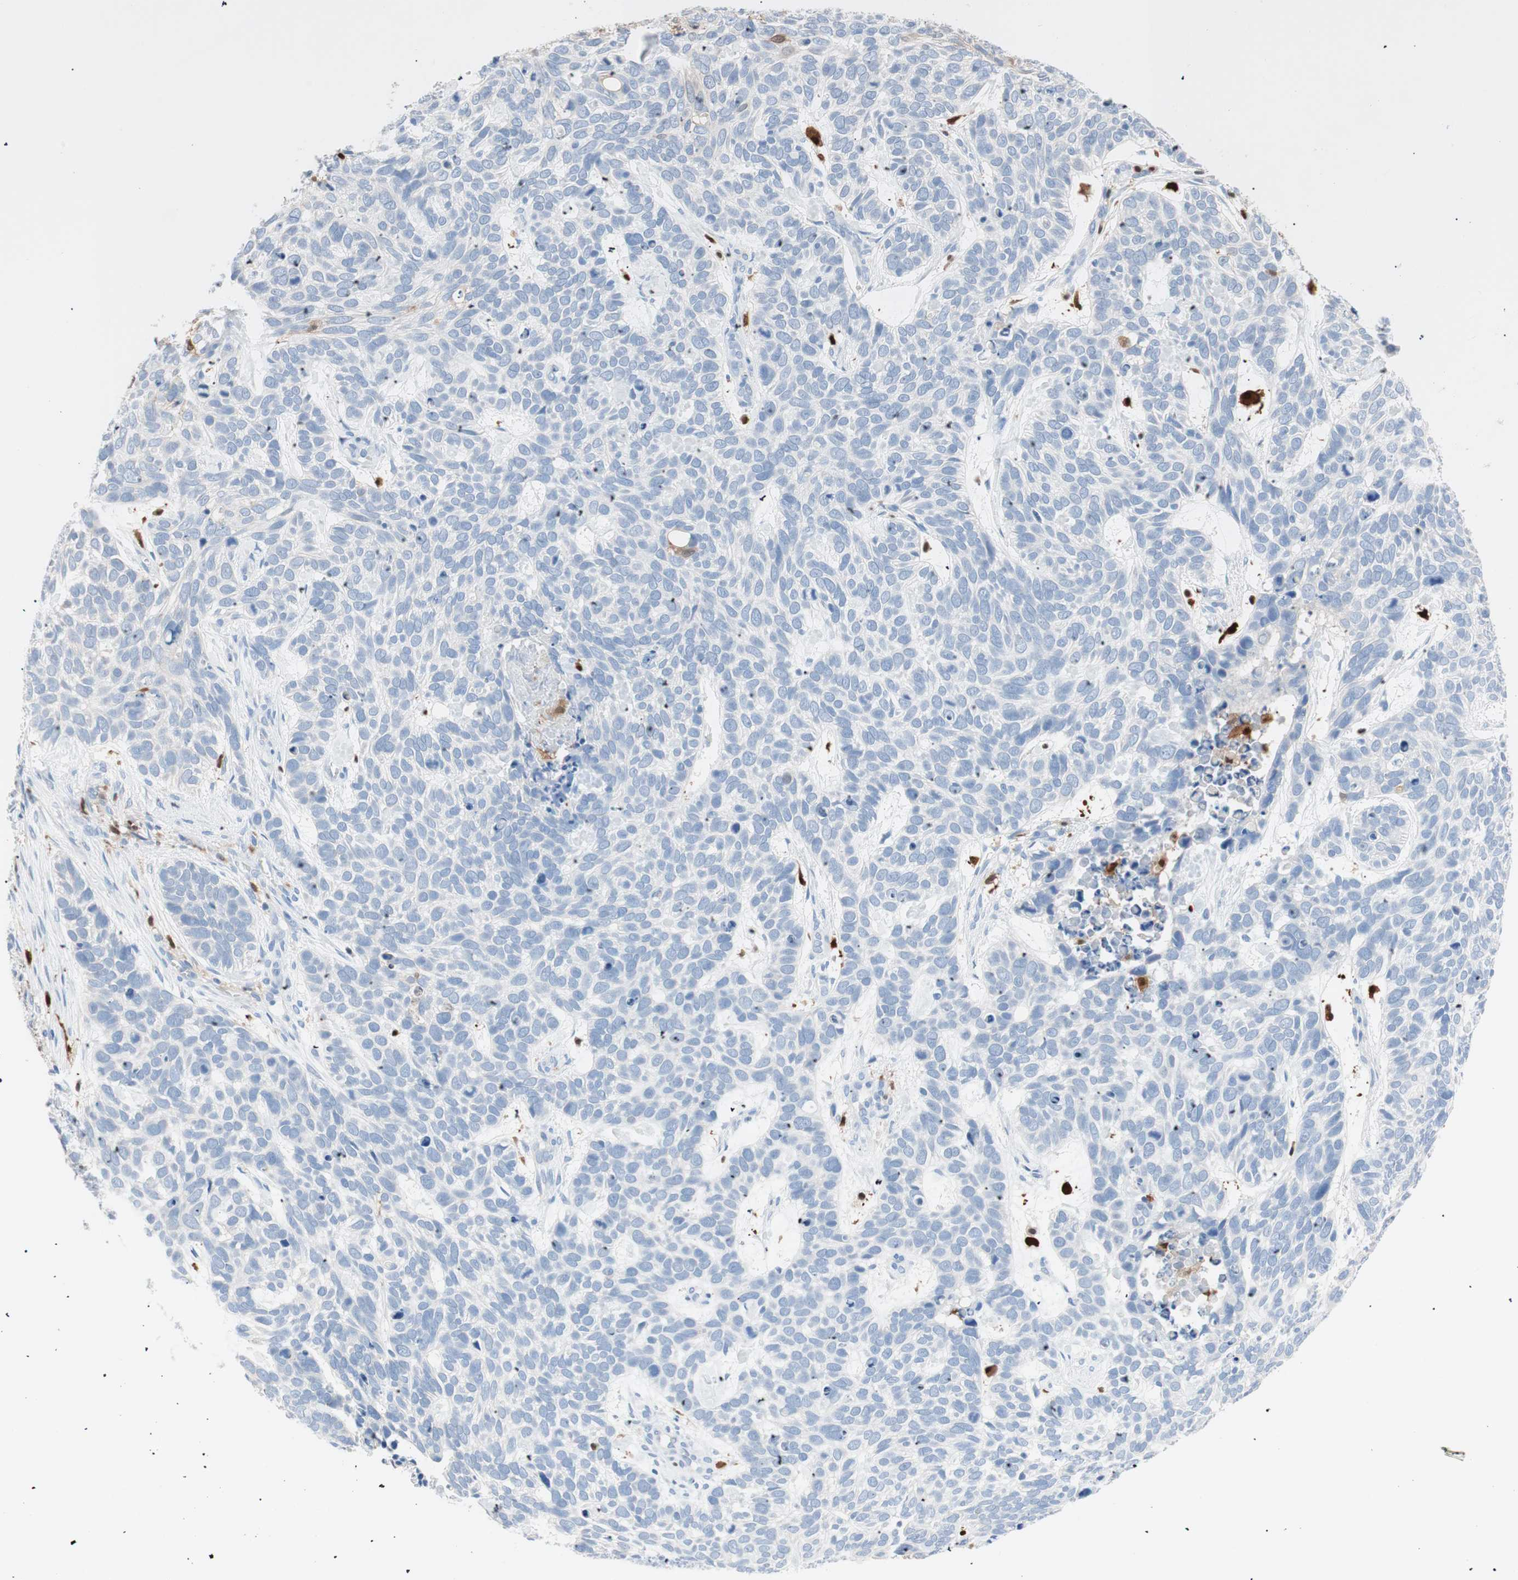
{"staining": {"intensity": "negative", "quantity": "none", "location": "none"}, "tissue": "skin cancer", "cell_type": "Tumor cells", "image_type": "cancer", "snomed": [{"axis": "morphology", "description": "Basal cell carcinoma"}, {"axis": "topography", "description": "Skin"}], "caption": "High power microscopy histopathology image of an immunohistochemistry (IHC) histopathology image of skin basal cell carcinoma, revealing no significant staining in tumor cells. The staining is performed using DAB brown chromogen with nuclei counter-stained in using hematoxylin.", "gene": "IL18", "patient": {"sex": "male", "age": 87}}